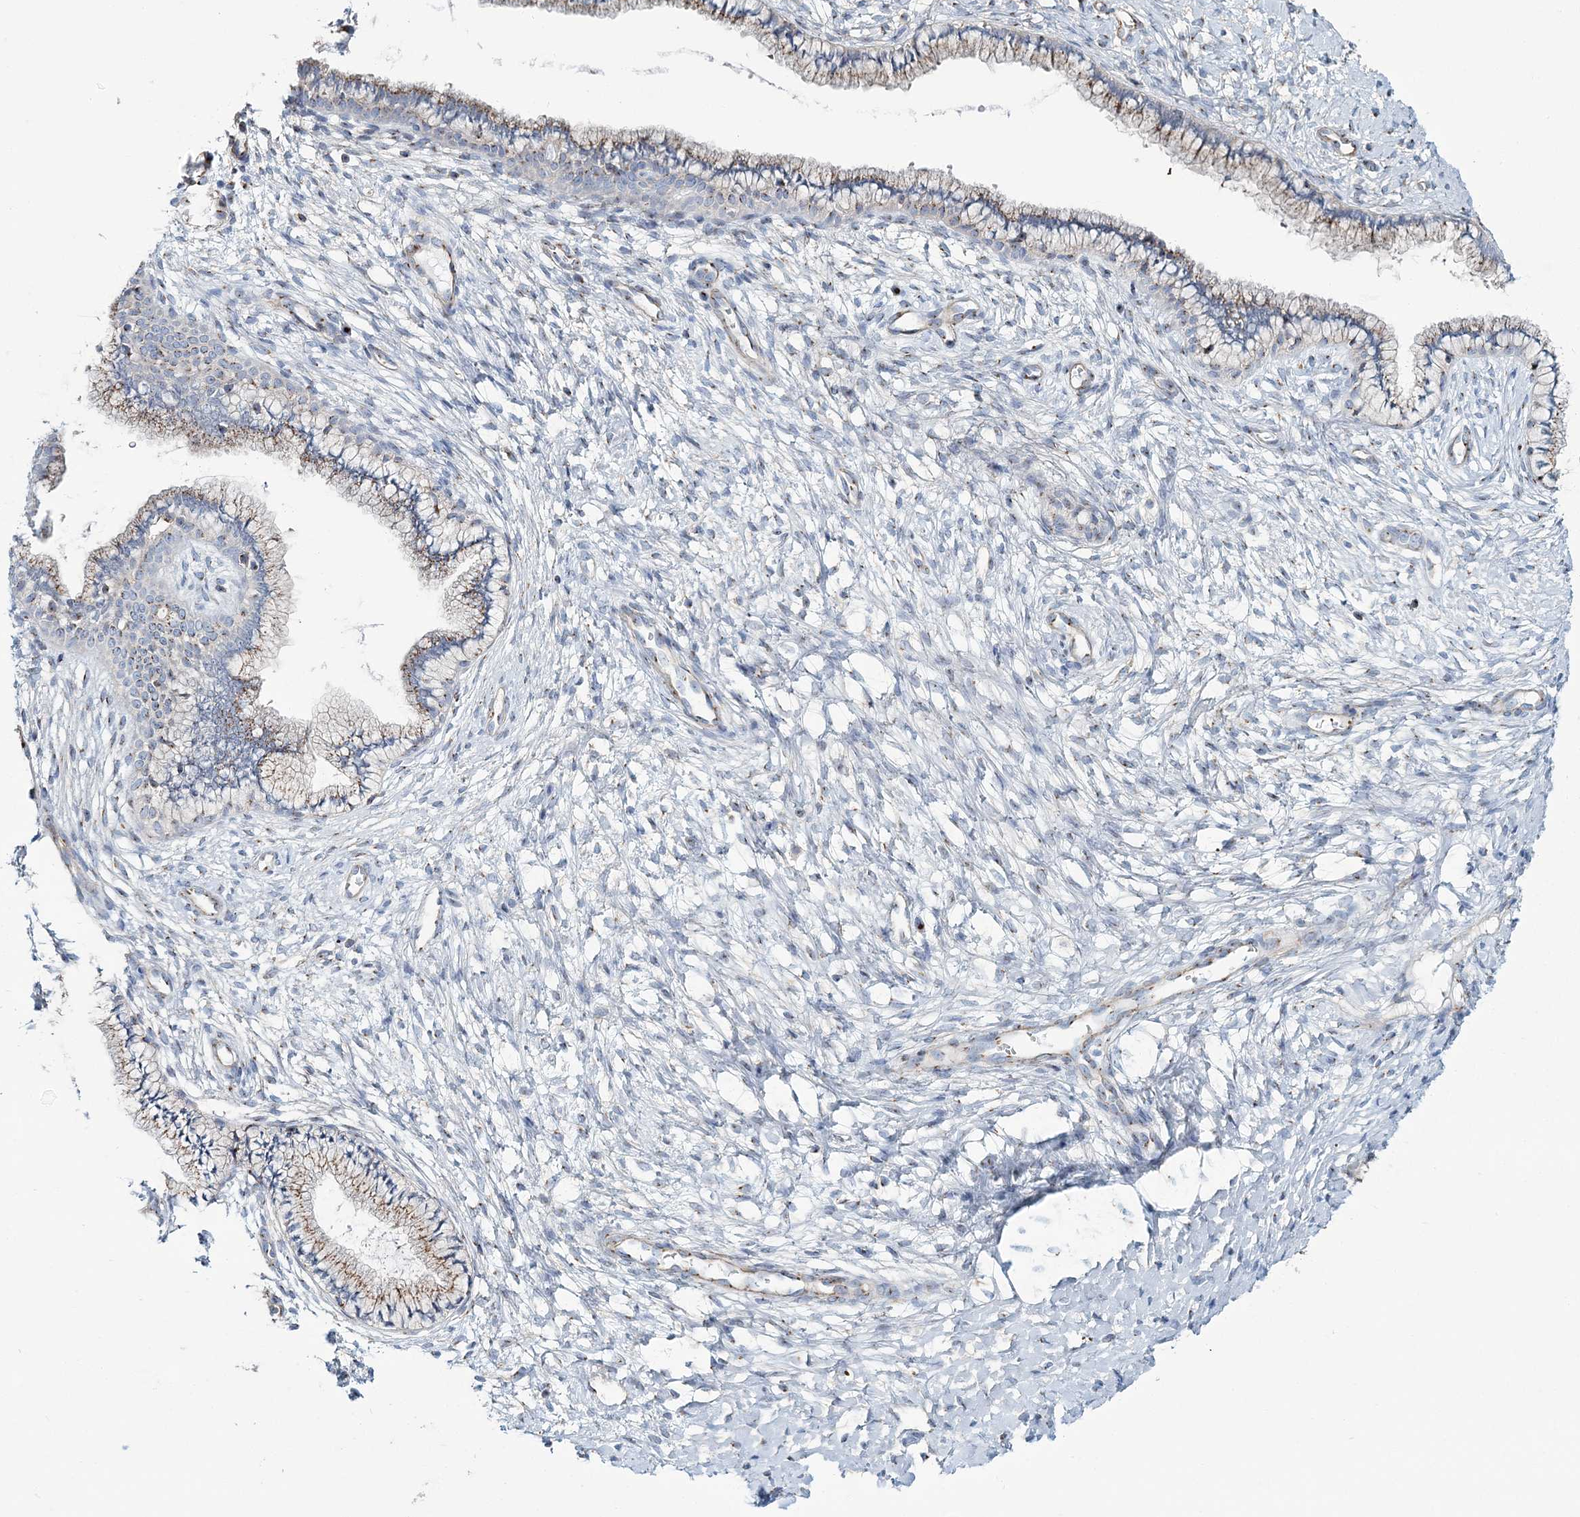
{"staining": {"intensity": "moderate", "quantity": ">75%", "location": "cytoplasmic/membranous"}, "tissue": "cervix", "cell_type": "Glandular cells", "image_type": "normal", "snomed": [{"axis": "morphology", "description": "Normal tissue, NOS"}, {"axis": "topography", "description": "Cervix"}], "caption": "Protein positivity by IHC demonstrates moderate cytoplasmic/membranous expression in approximately >75% of glandular cells in benign cervix.", "gene": "MAN1A2", "patient": {"sex": "female", "age": 36}}